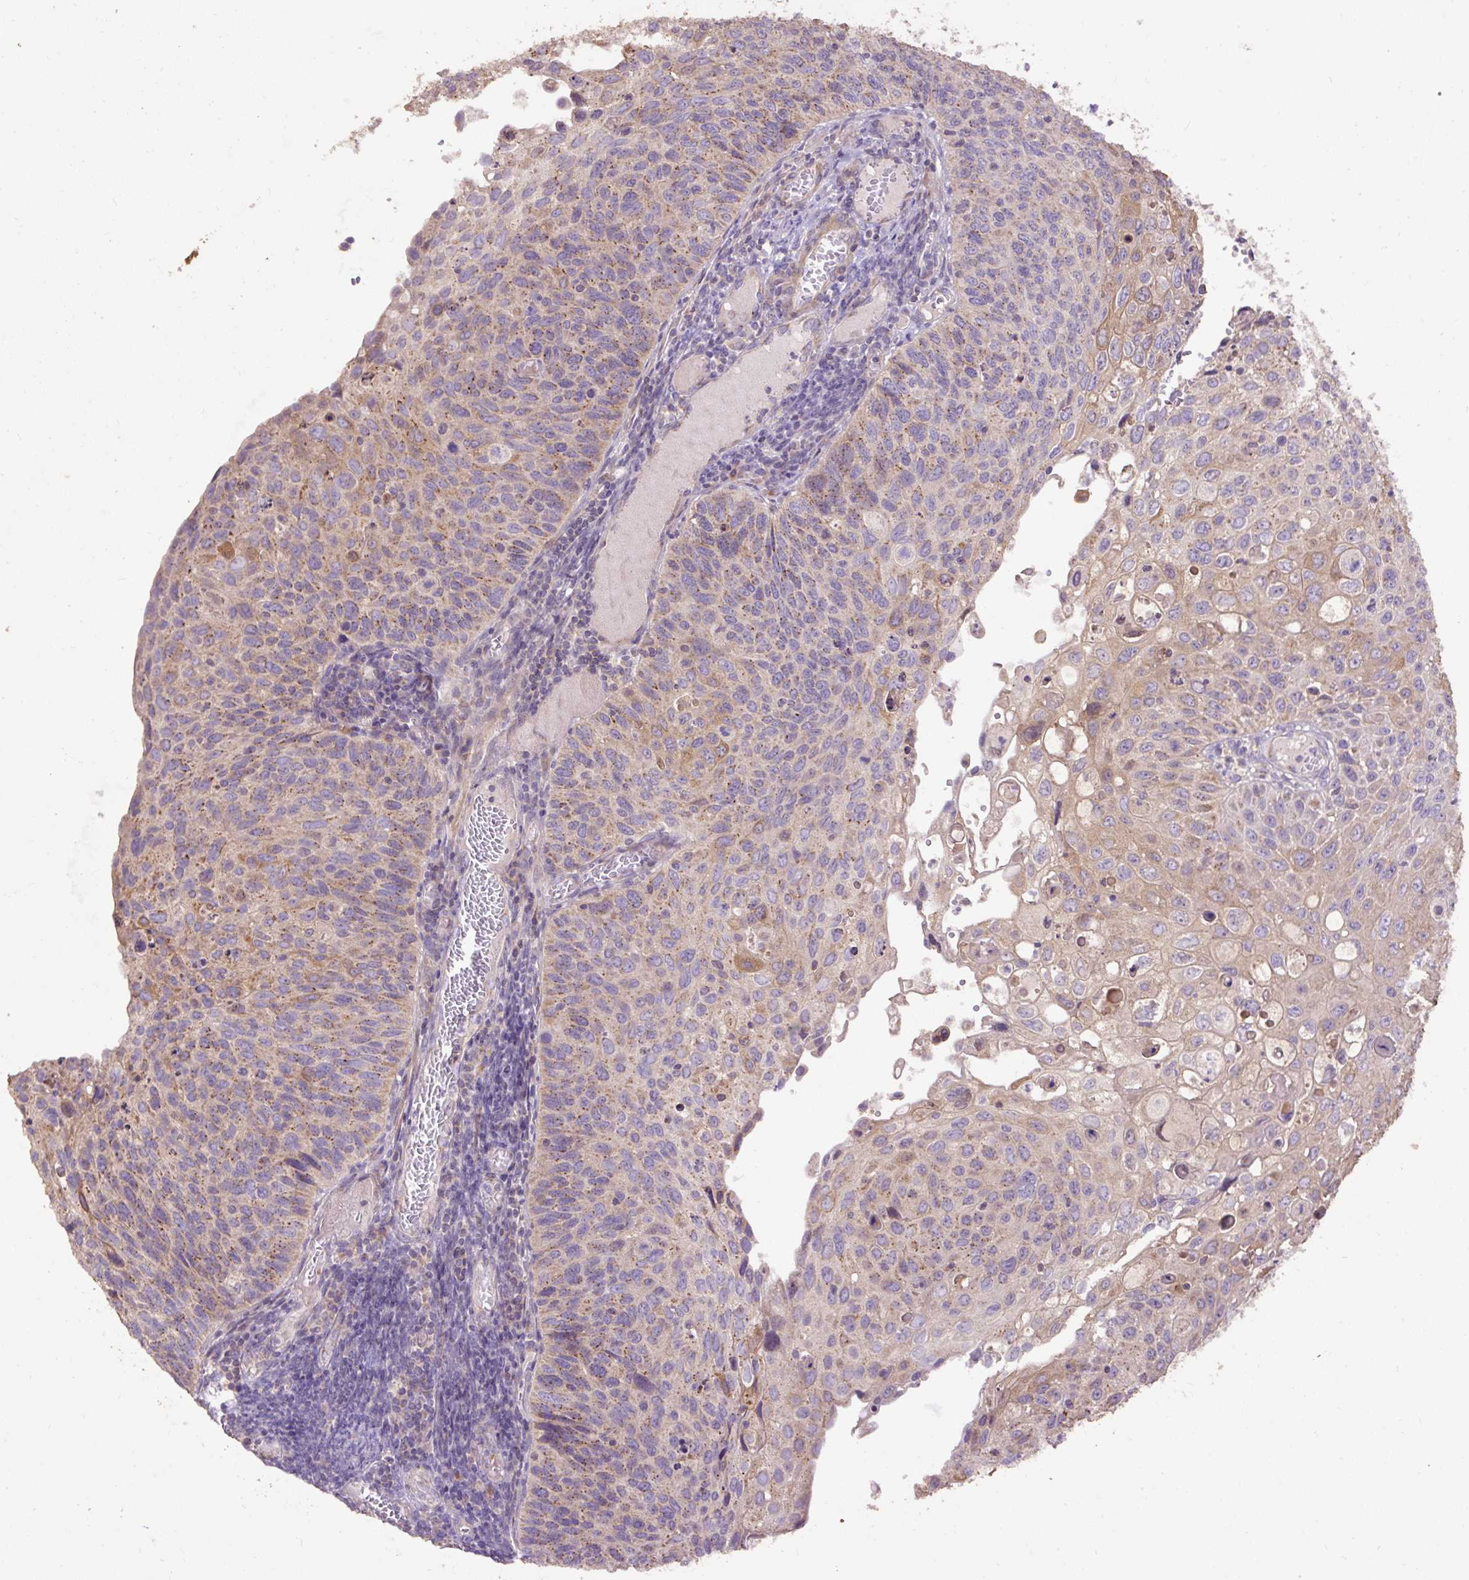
{"staining": {"intensity": "moderate", "quantity": "25%-75%", "location": "cytoplasmic/membranous"}, "tissue": "cervical cancer", "cell_type": "Tumor cells", "image_type": "cancer", "snomed": [{"axis": "morphology", "description": "Squamous cell carcinoma, NOS"}, {"axis": "topography", "description": "Cervix"}], "caption": "Cervical cancer was stained to show a protein in brown. There is medium levels of moderate cytoplasmic/membranous expression in about 25%-75% of tumor cells.", "gene": "ABR", "patient": {"sex": "female", "age": 70}}